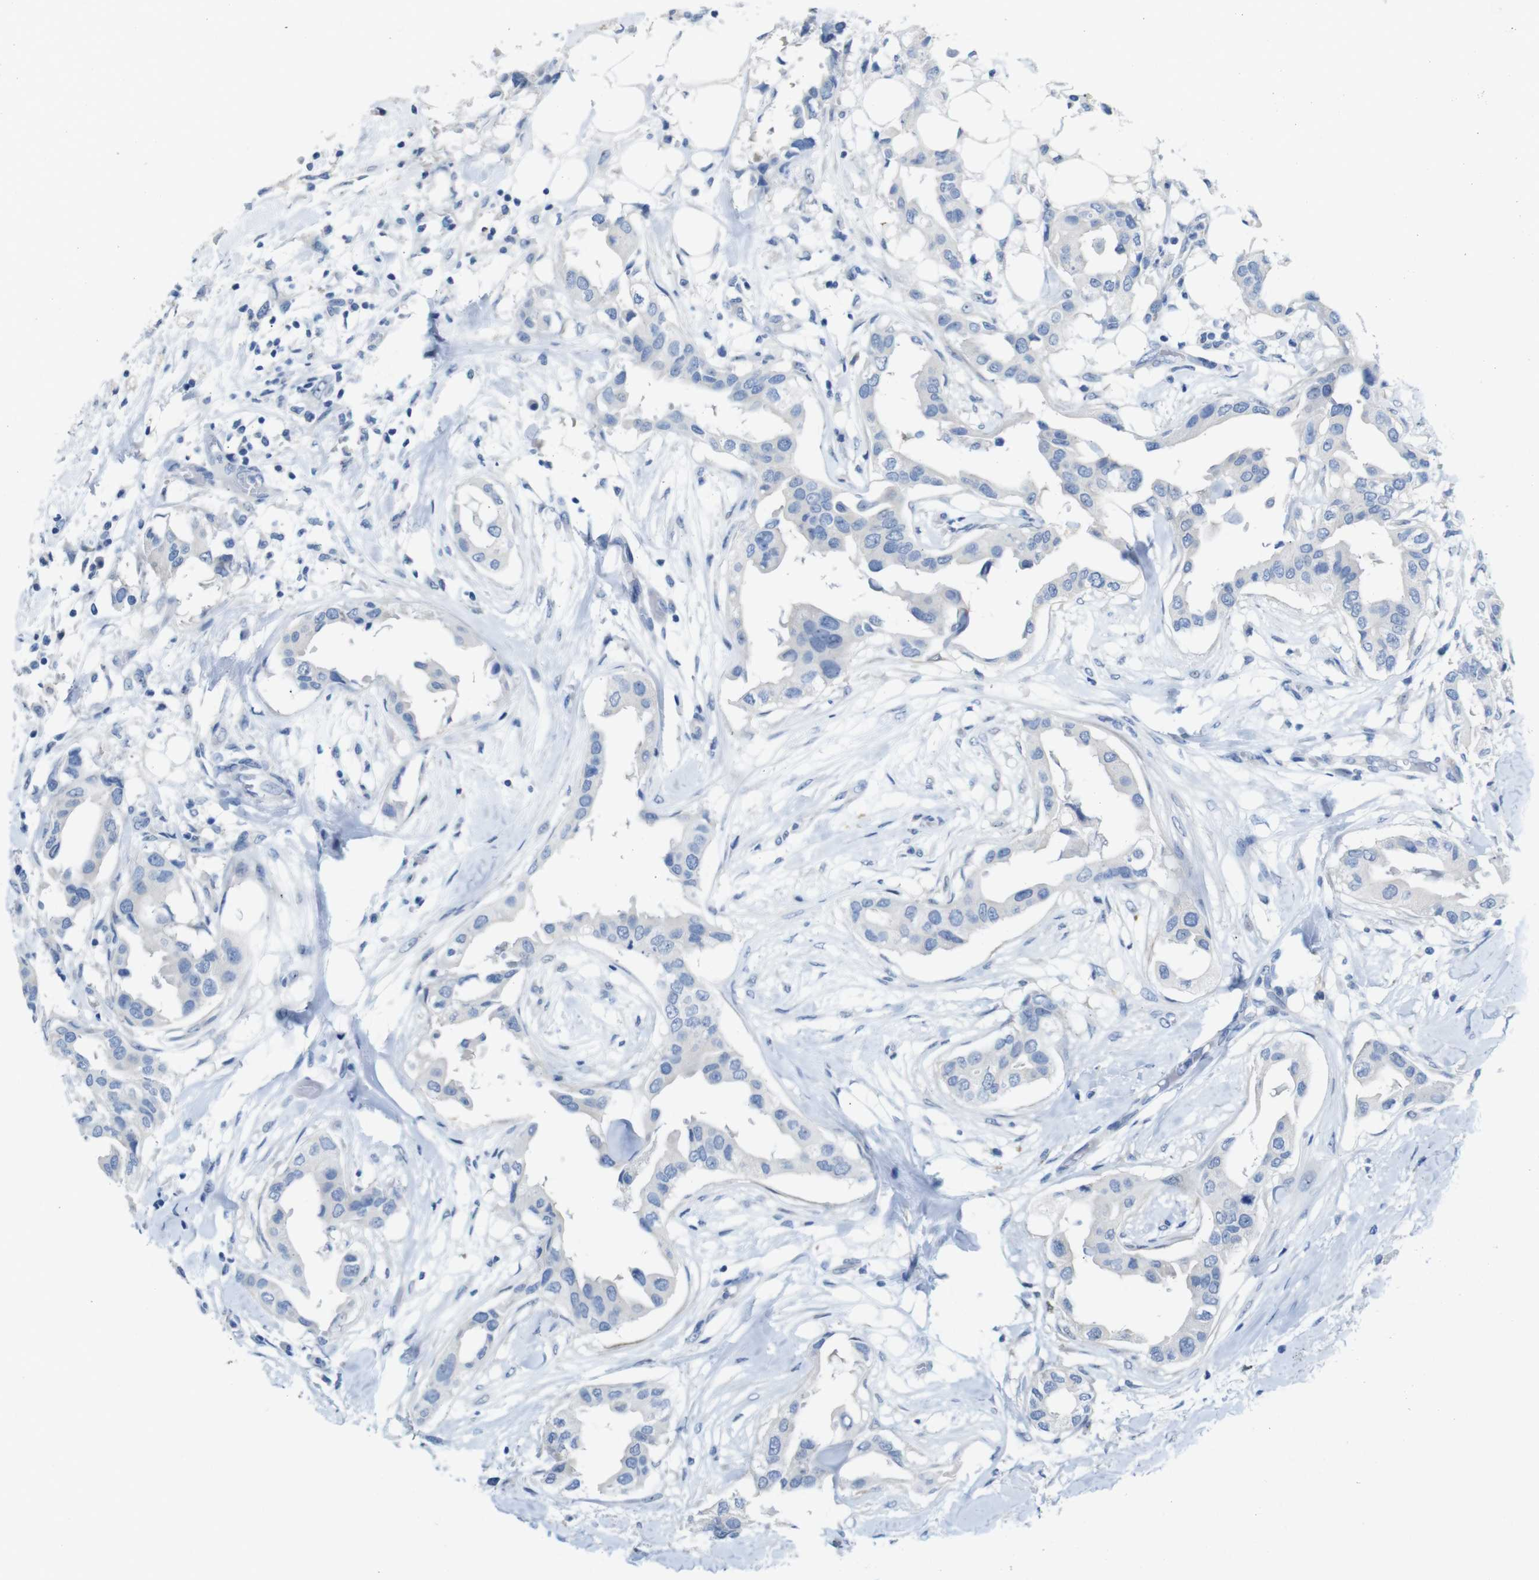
{"staining": {"intensity": "negative", "quantity": "none", "location": "none"}, "tissue": "breast cancer", "cell_type": "Tumor cells", "image_type": "cancer", "snomed": [{"axis": "morphology", "description": "Duct carcinoma"}, {"axis": "topography", "description": "Breast"}], "caption": "Immunohistochemical staining of human breast cancer (intraductal carcinoma) reveals no significant positivity in tumor cells.", "gene": "C1orf210", "patient": {"sex": "female", "age": 40}}